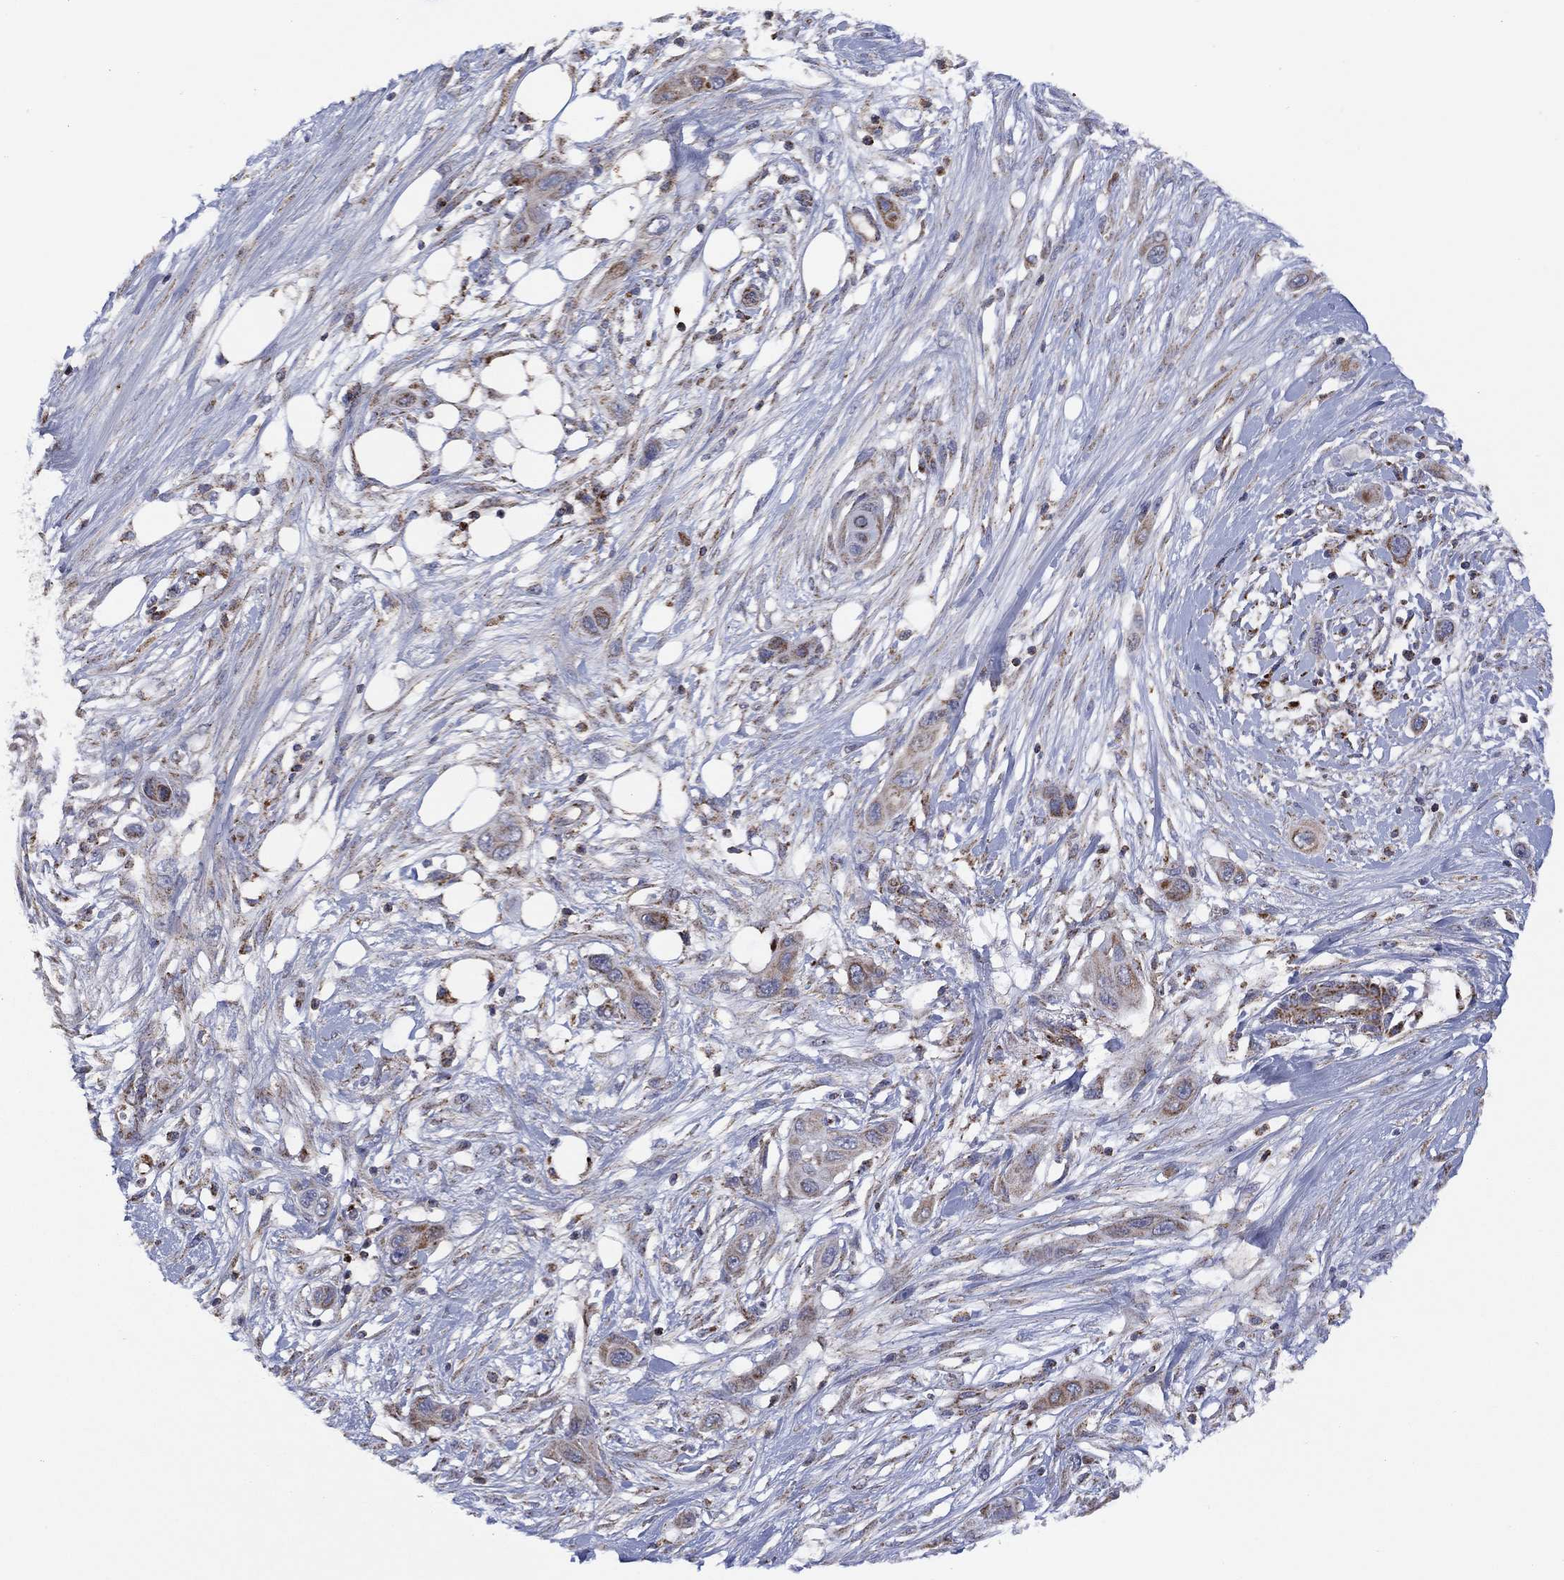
{"staining": {"intensity": "weak", "quantity": "<25%", "location": "cytoplasmic/membranous"}, "tissue": "skin cancer", "cell_type": "Tumor cells", "image_type": "cancer", "snomed": [{"axis": "morphology", "description": "Squamous cell carcinoma, NOS"}, {"axis": "topography", "description": "Skin"}], "caption": "Skin squamous cell carcinoma stained for a protein using IHC reveals no positivity tumor cells.", "gene": "PPP2R5A", "patient": {"sex": "male", "age": 79}}